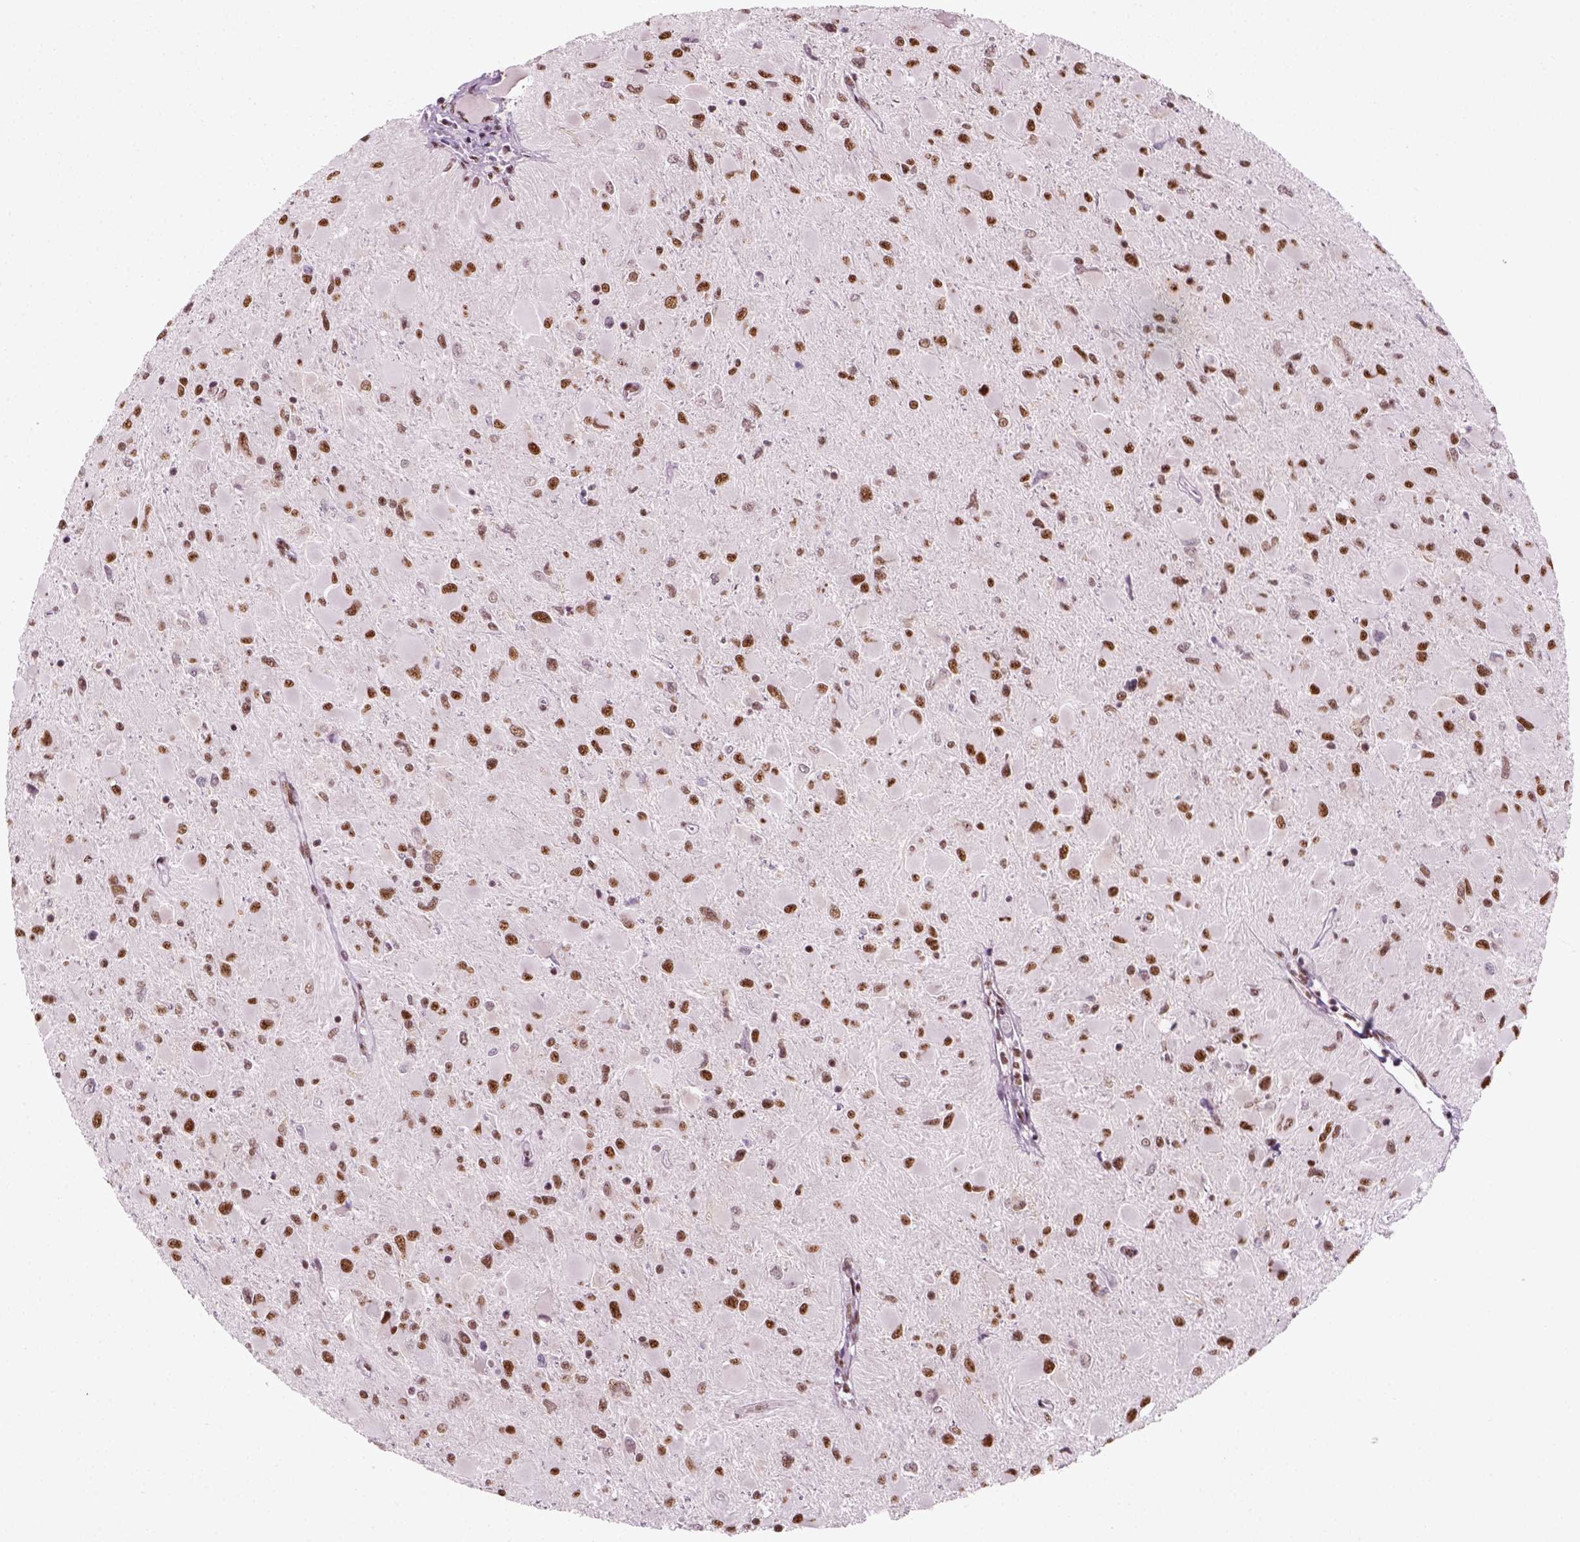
{"staining": {"intensity": "strong", "quantity": ">75%", "location": "nuclear"}, "tissue": "glioma", "cell_type": "Tumor cells", "image_type": "cancer", "snomed": [{"axis": "morphology", "description": "Glioma, malignant, High grade"}, {"axis": "topography", "description": "Cerebral cortex"}], "caption": "A micrograph of malignant high-grade glioma stained for a protein reveals strong nuclear brown staining in tumor cells.", "gene": "GTF2F1", "patient": {"sex": "female", "age": 36}}